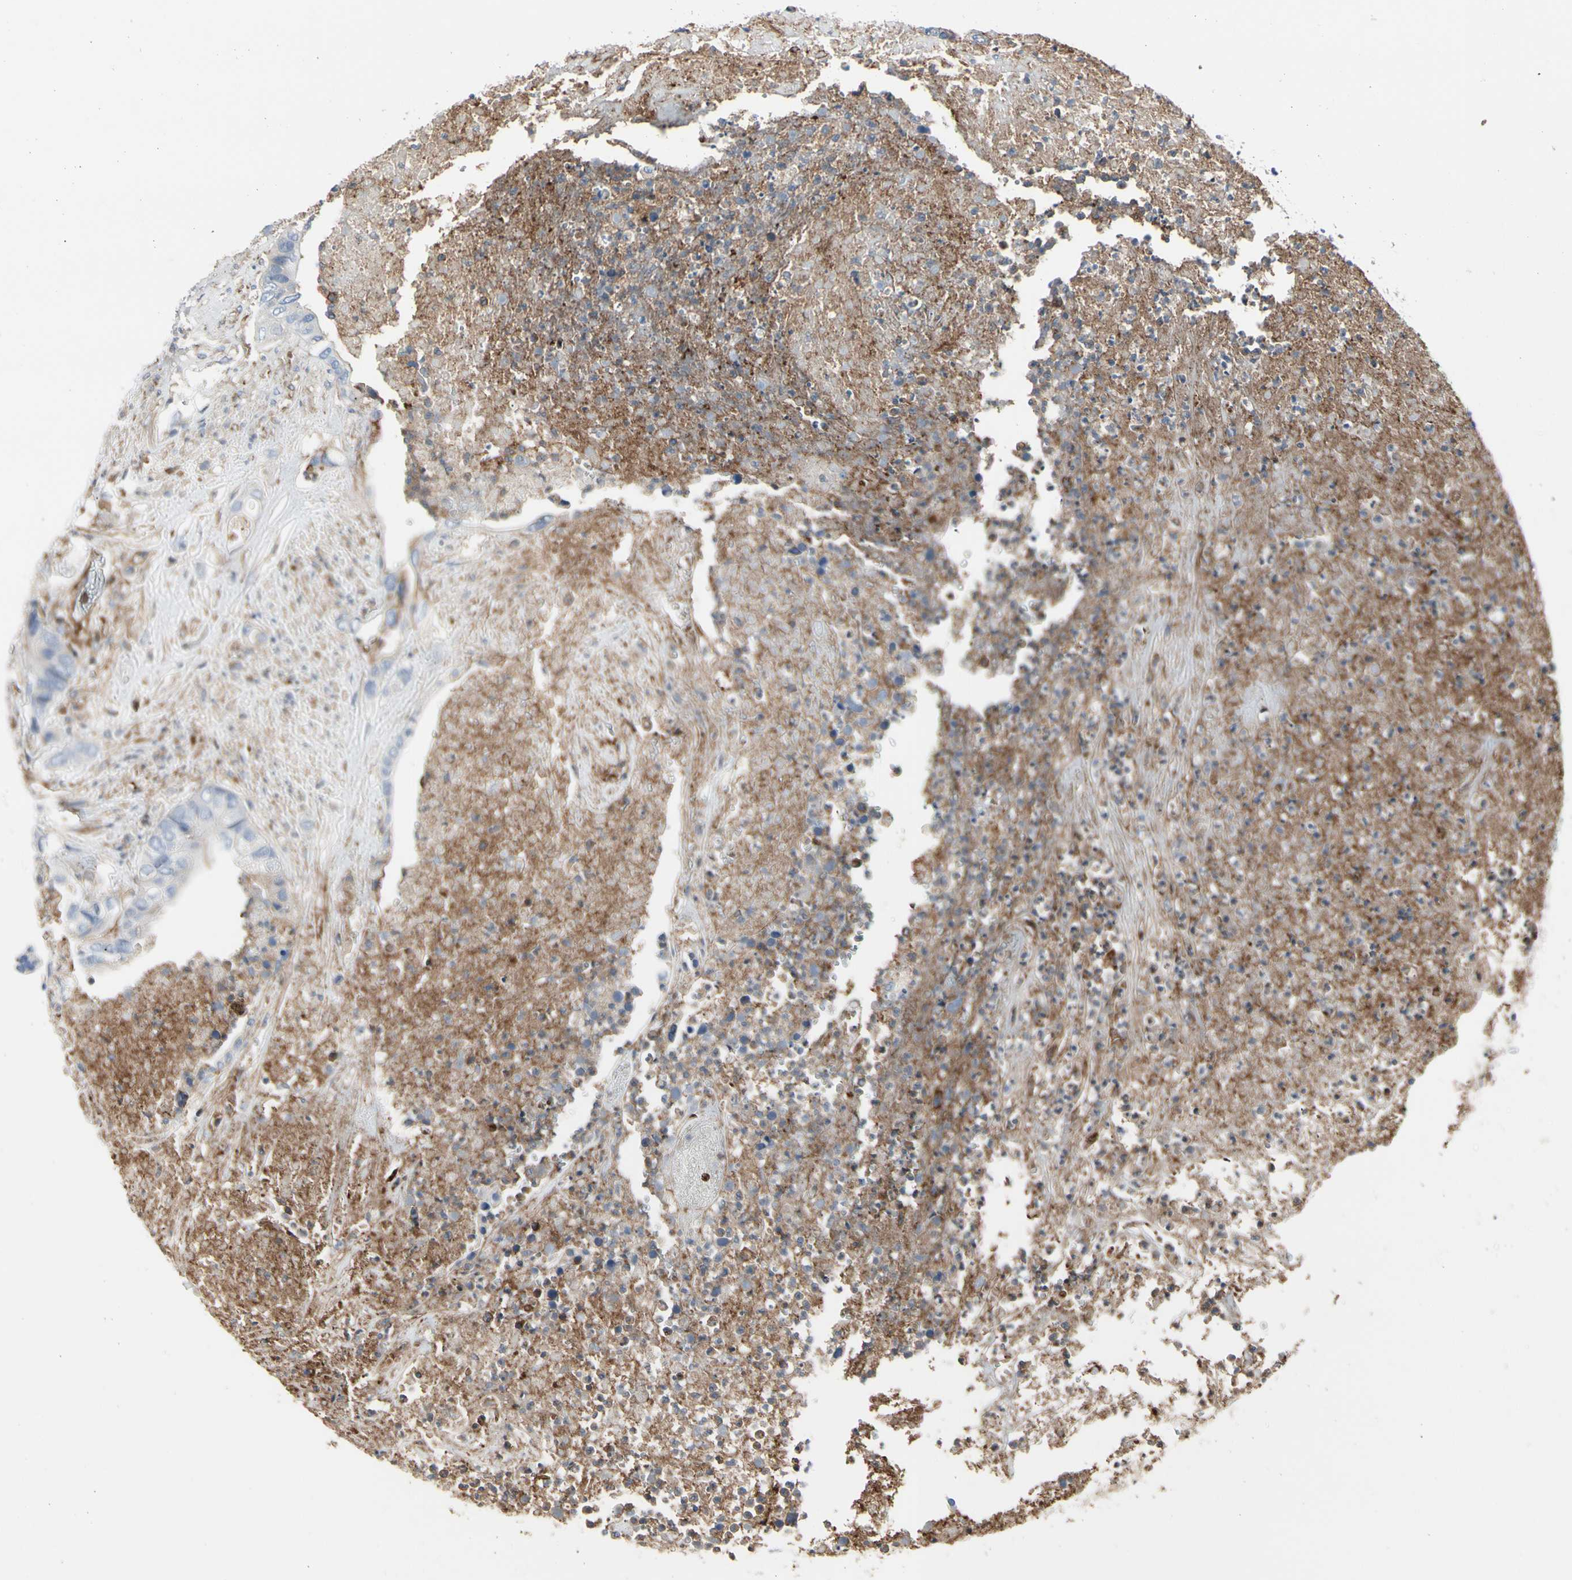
{"staining": {"intensity": "negative", "quantity": "none", "location": "none"}, "tissue": "colorectal cancer", "cell_type": "Tumor cells", "image_type": "cancer", "snomed": [{"axis": "morphology", "description": "Adenocarcinoma, NOS"}, {"axis": "topography", "description": "Rectum"}], "caption": "Adenocarcinoma (colorectal) stained for a protein using immunohistochemistry (IHC) displays no staining tumor cells.", "gene": "CLEC2B", "patient": {"sex": "male", "age": 55}}